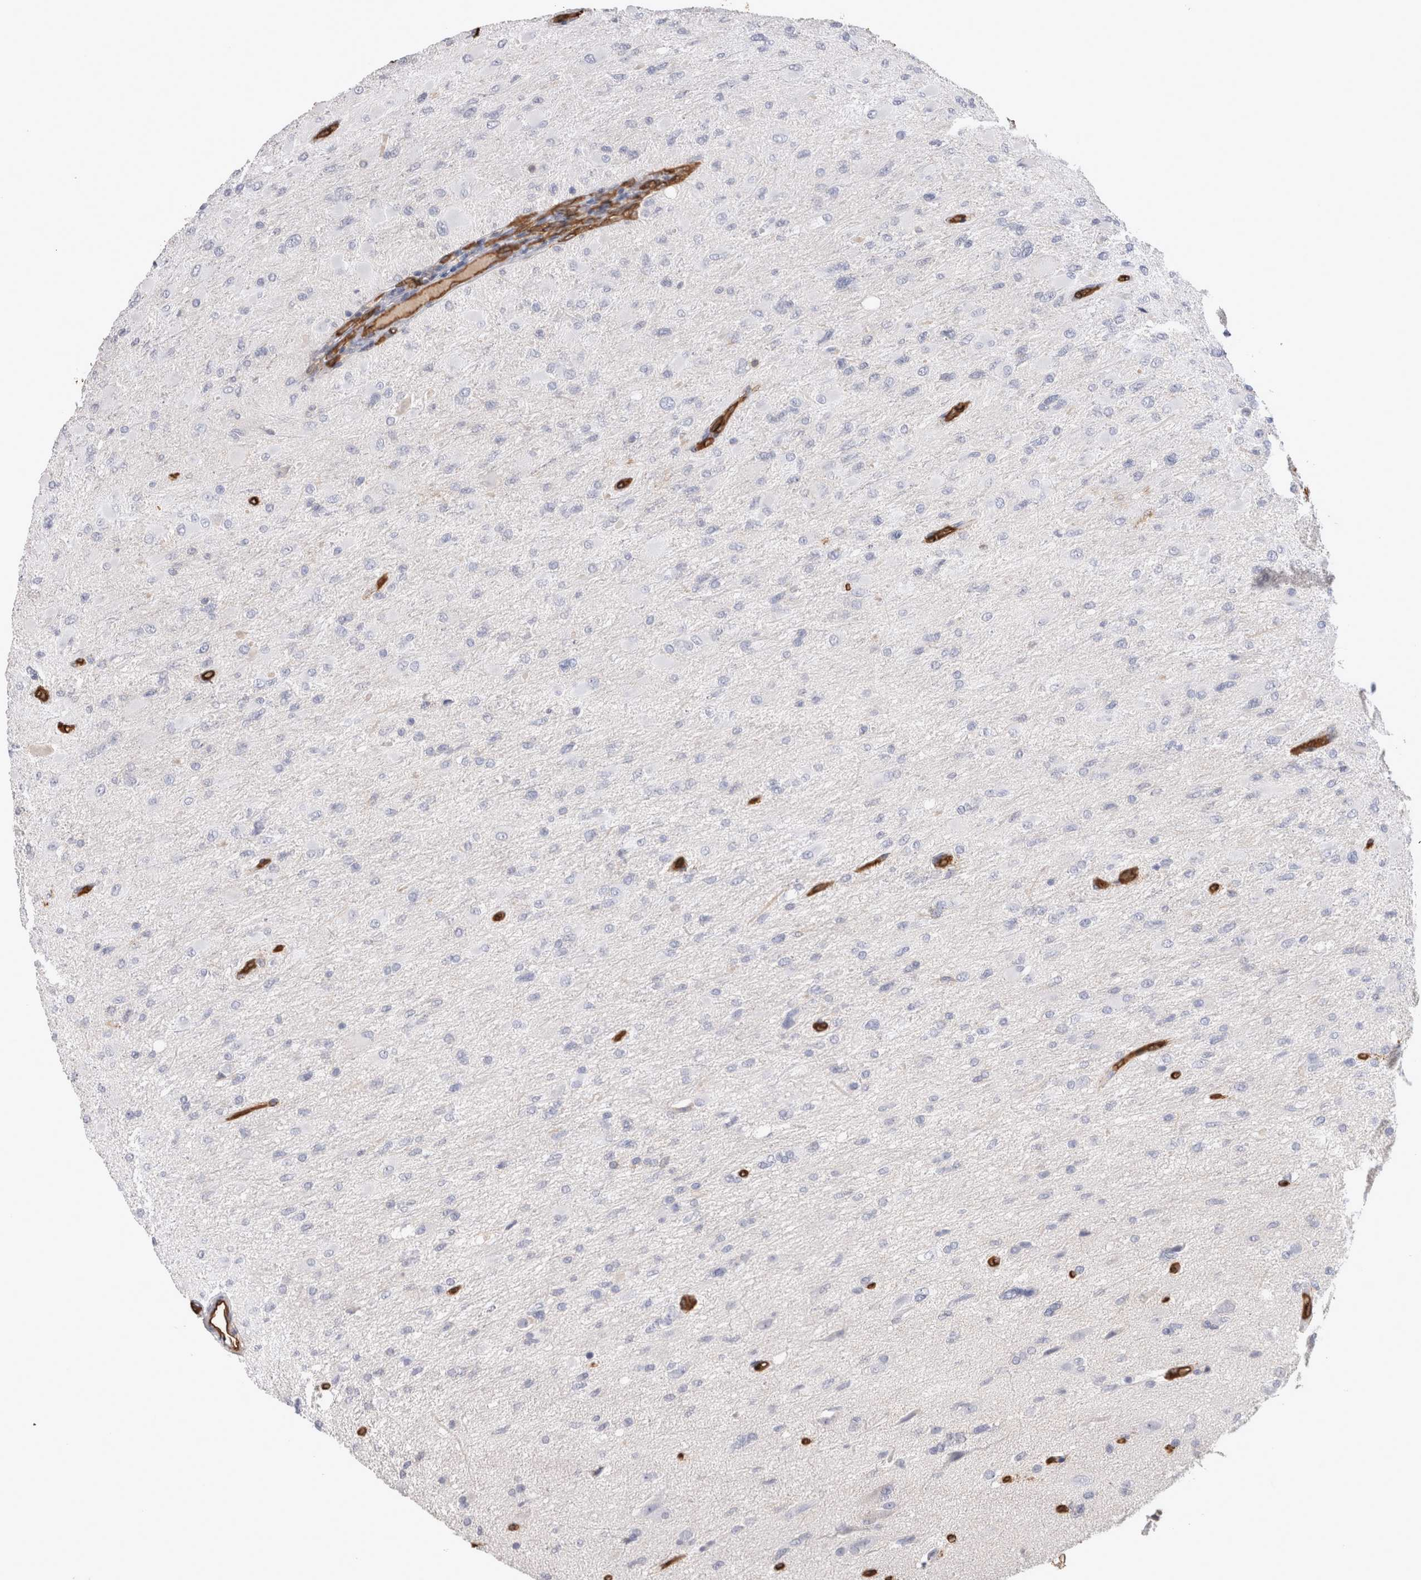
{"staining": {"intensity": "negative", "quantity": "none", "location": "none"}, "tissue": "glioma", "cell_type": "Tumor cells", "image_type": "cancer", "snomed": [{"axis": "morphology", "description": "Glioma, malignant, High grade"}, {"axis": "topography", "description": "Cerebral cortex"}], "caption": "This is an IHC histopathology image of high-grade glioma (malignant). There is no positivity in tumor cells.", "gene": "IL17RC", "patient": {"sex": "female", "age": 36}}